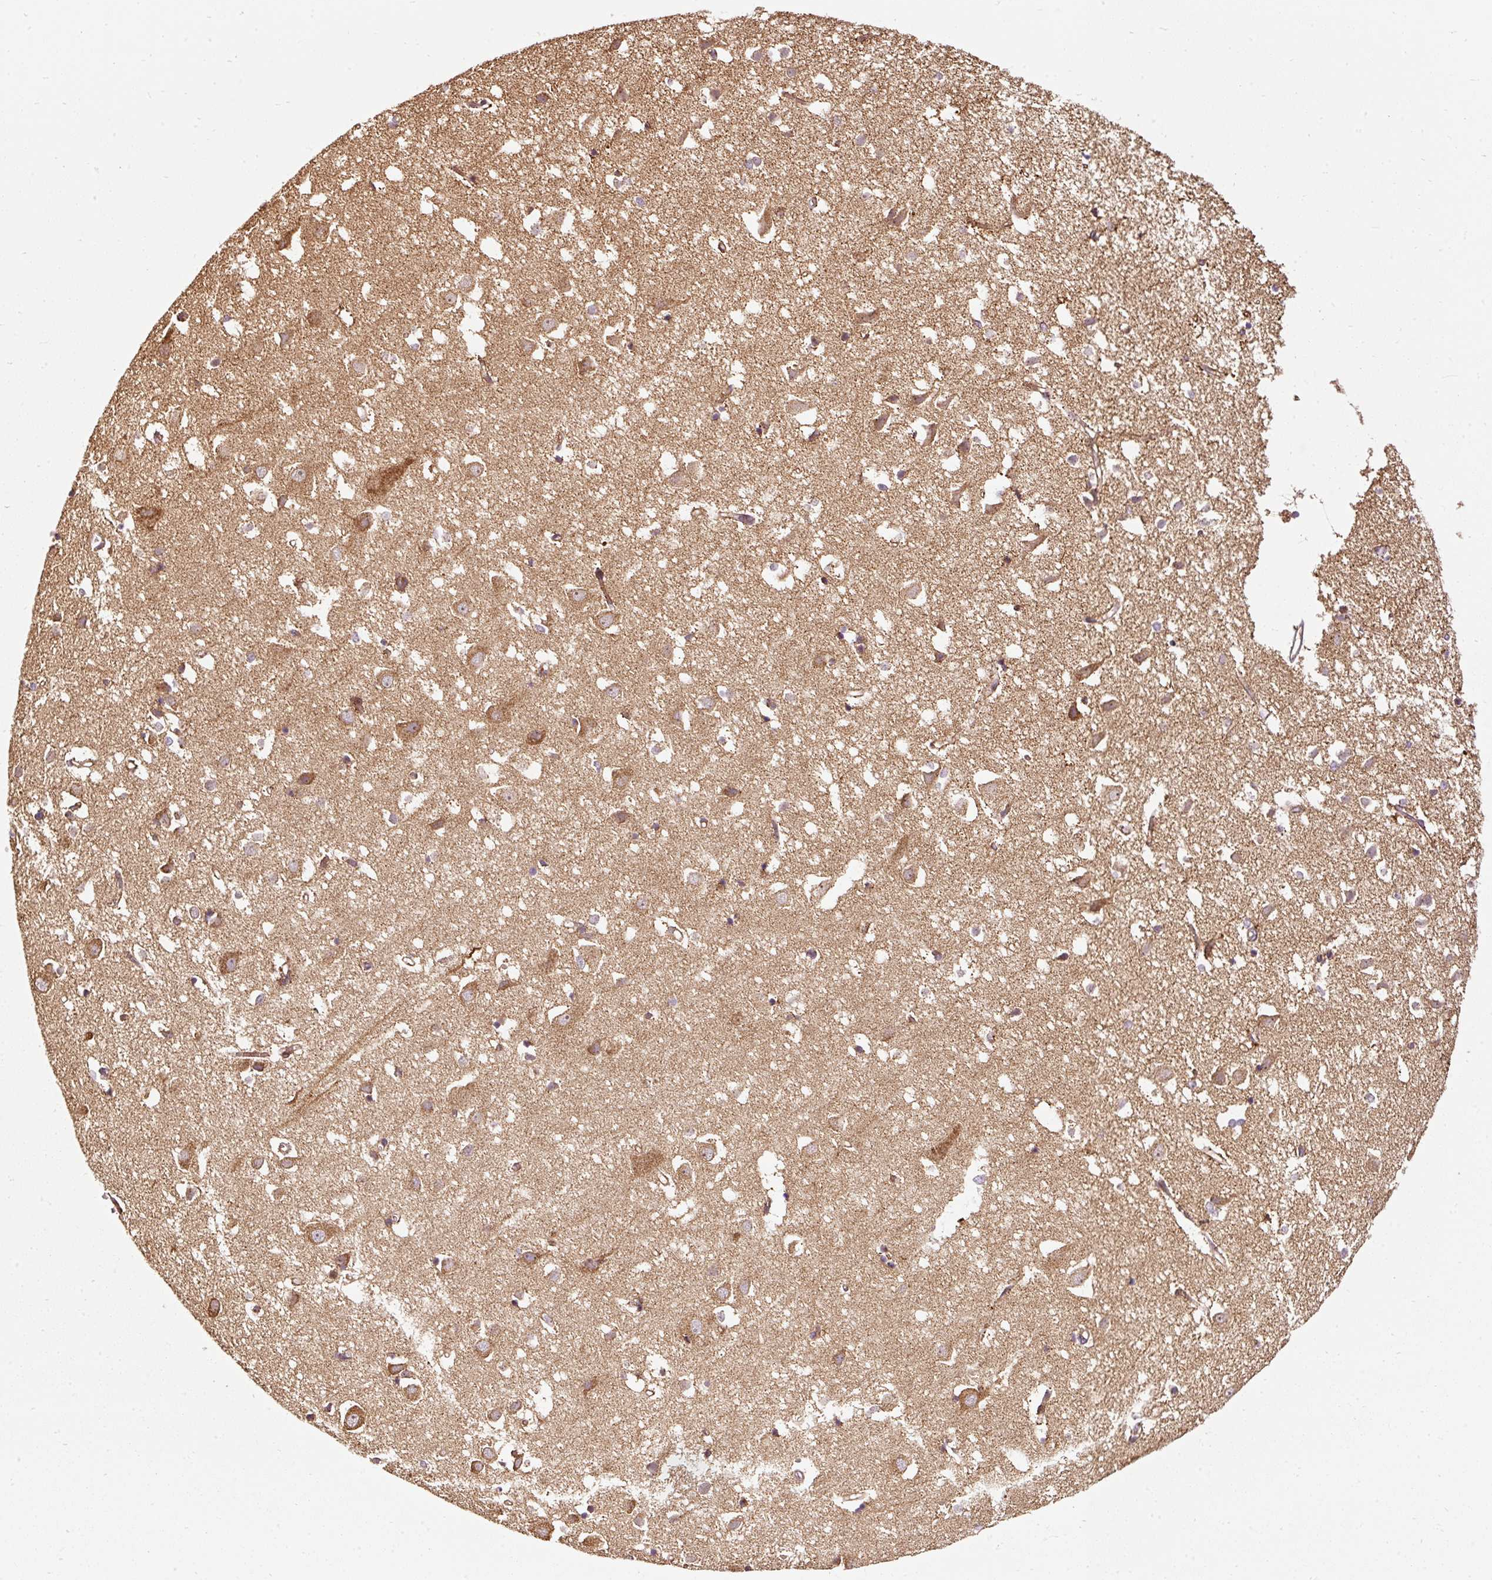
{"staining": {"intensity": "moderate", "quantity": ">75%", "location": "cytoplasmic/membranous"}, "tissue": "cerebral cortex", "cell_type": "Endothelial cells", "image_type": "normal", "snomed": [{"axis": "morphology", "description": "Normal tissue, NOS"}, {"axis": "topography", "description": "Cerebral cortex"}], "caption": "Immunohistochemical staining of benign human cerebral cortex displays moderate cytoplasmic/membranous protein staining in approximately >75% of endothelial cells.", "gene": "ISCU", "patient": {"sex": "male", "age": 70}}